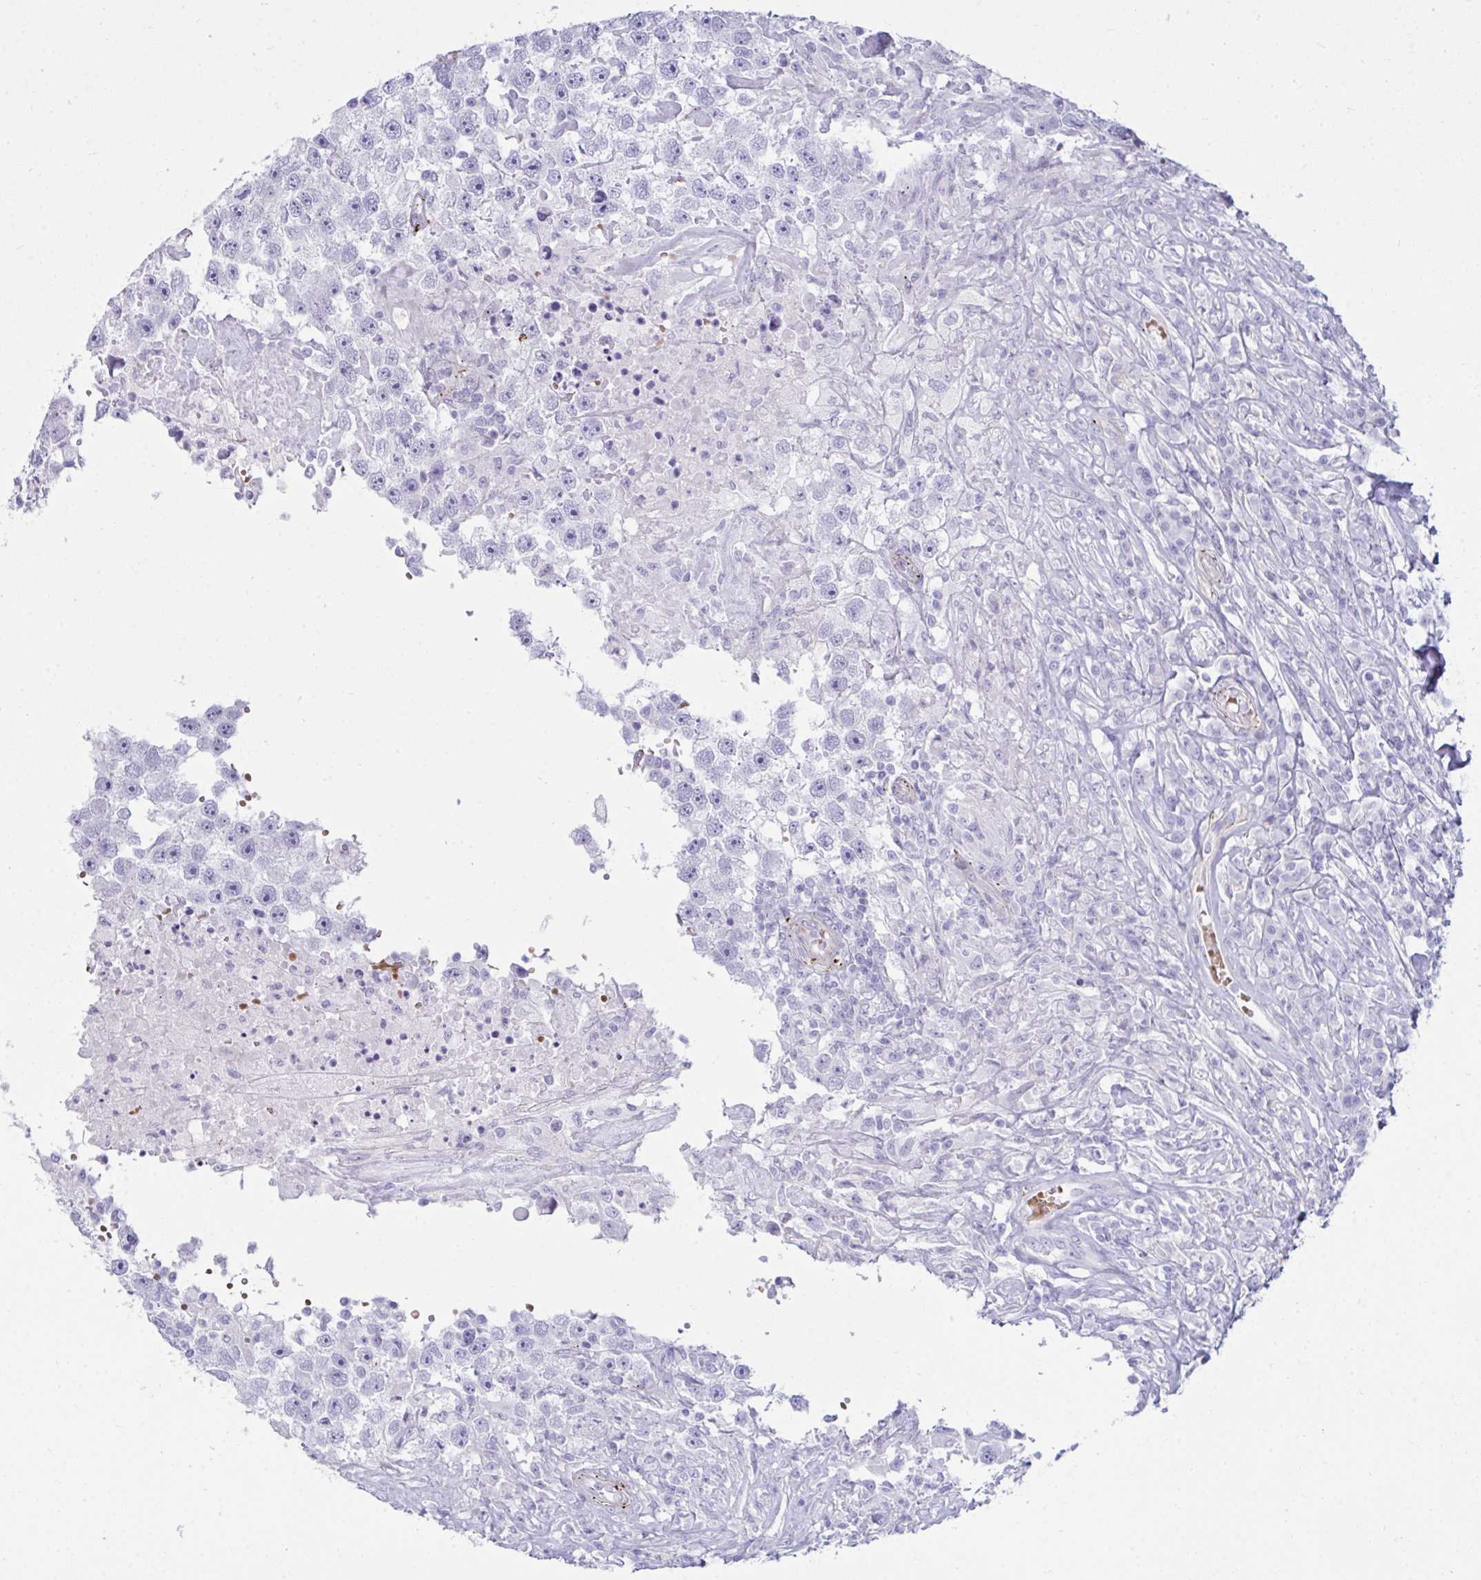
{"staining": {"intensity": "negative", "quantity": "none", "location": "none"}, "tissue": "testis cancer", "cell_type": "Tumor cells", "image_type": "cancer", "snomed": [{"axis": "morphology", "description": "Carcinoma, Embryonal, NOS"}, {"axis": "topography", "description": "Testis"}], "caption": "Immunohistochemistry (IHC) image of human testis cancer (embryonal carcinoma) stained for a protein (brown), which shows no staining in tumor cells.", "gene": "UBL3", "patient": {"sex": "male", "age": 83}}